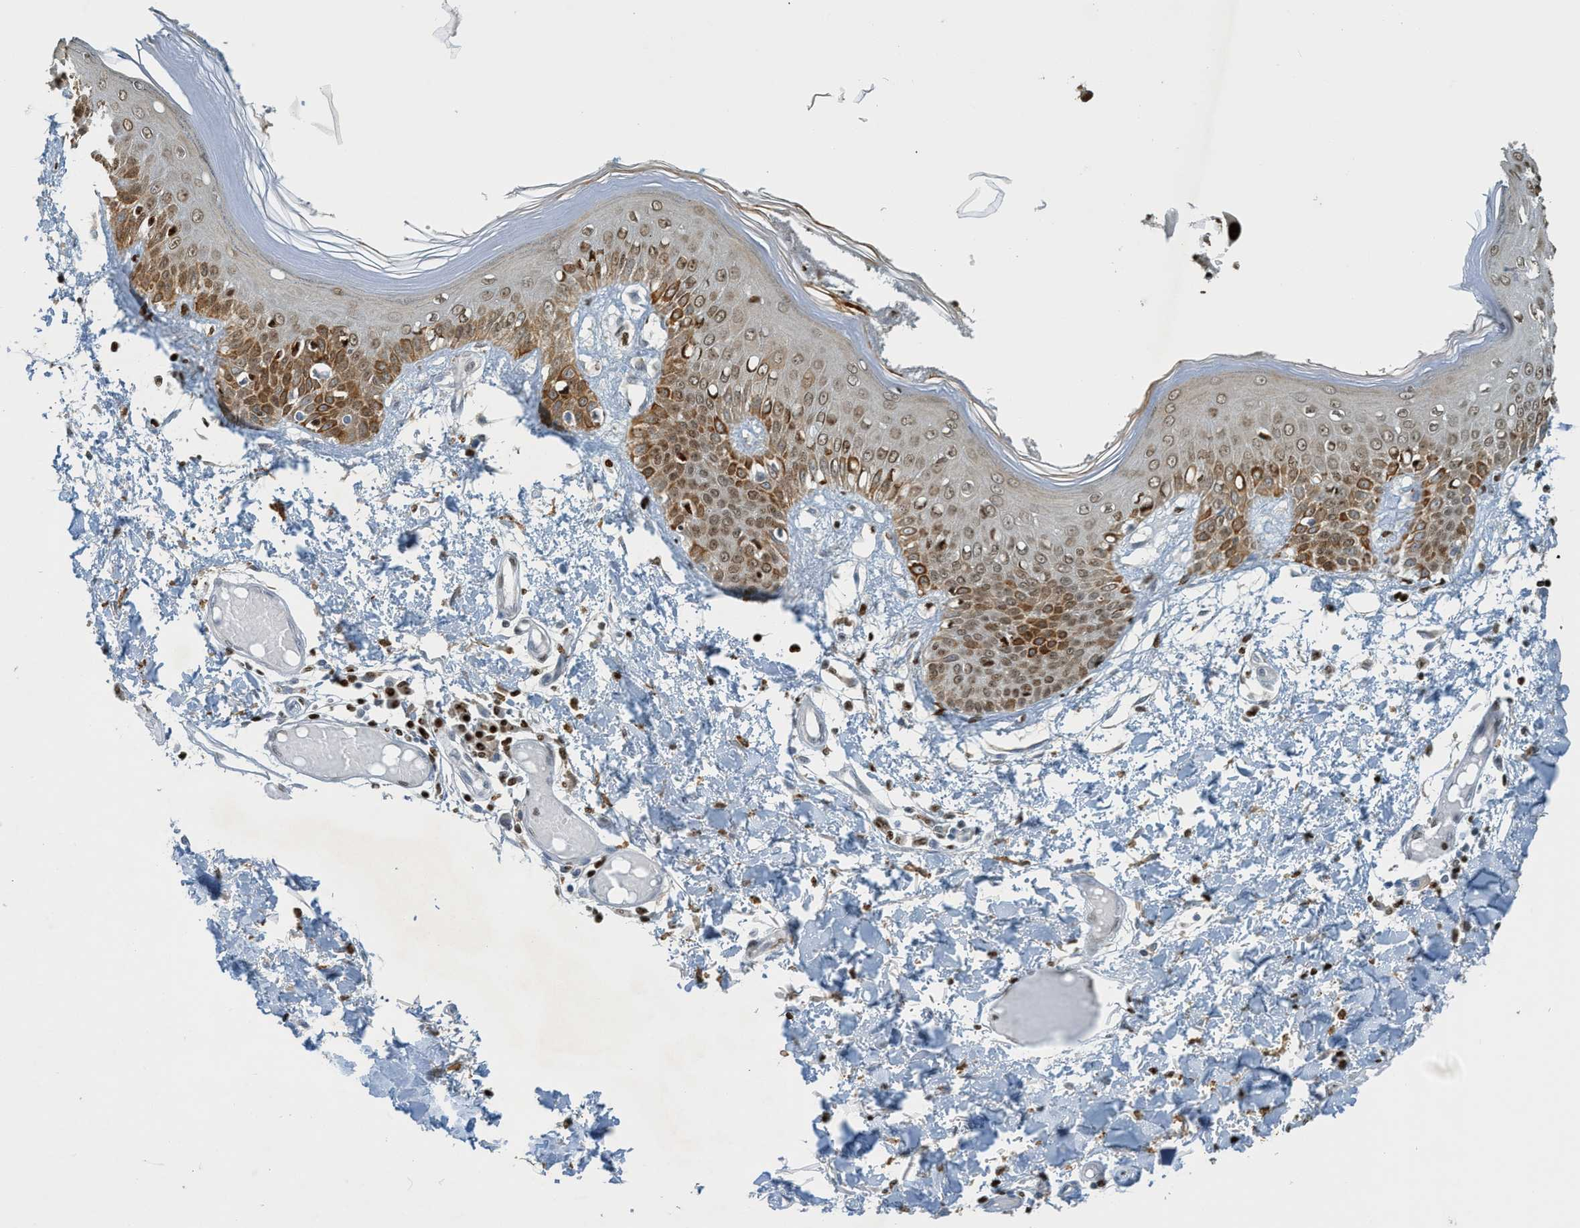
{"staining": {"intensity": "negative", "quantity": "none", "location": "none"}, "tissue": "skin", "cell_type": "Fibroblasts", "image_type": "normal", "snomed": [{"axis": "morphology", "description": "Normal tissue, NOS"}, {"axis": "topography", "description": "Skin"}], "caption": "The photomicrograph shows no staining of fibroblasts in unremarkable skin.", "gene": "SH3D19", "patient": {"sex": "male", "age": 53}}